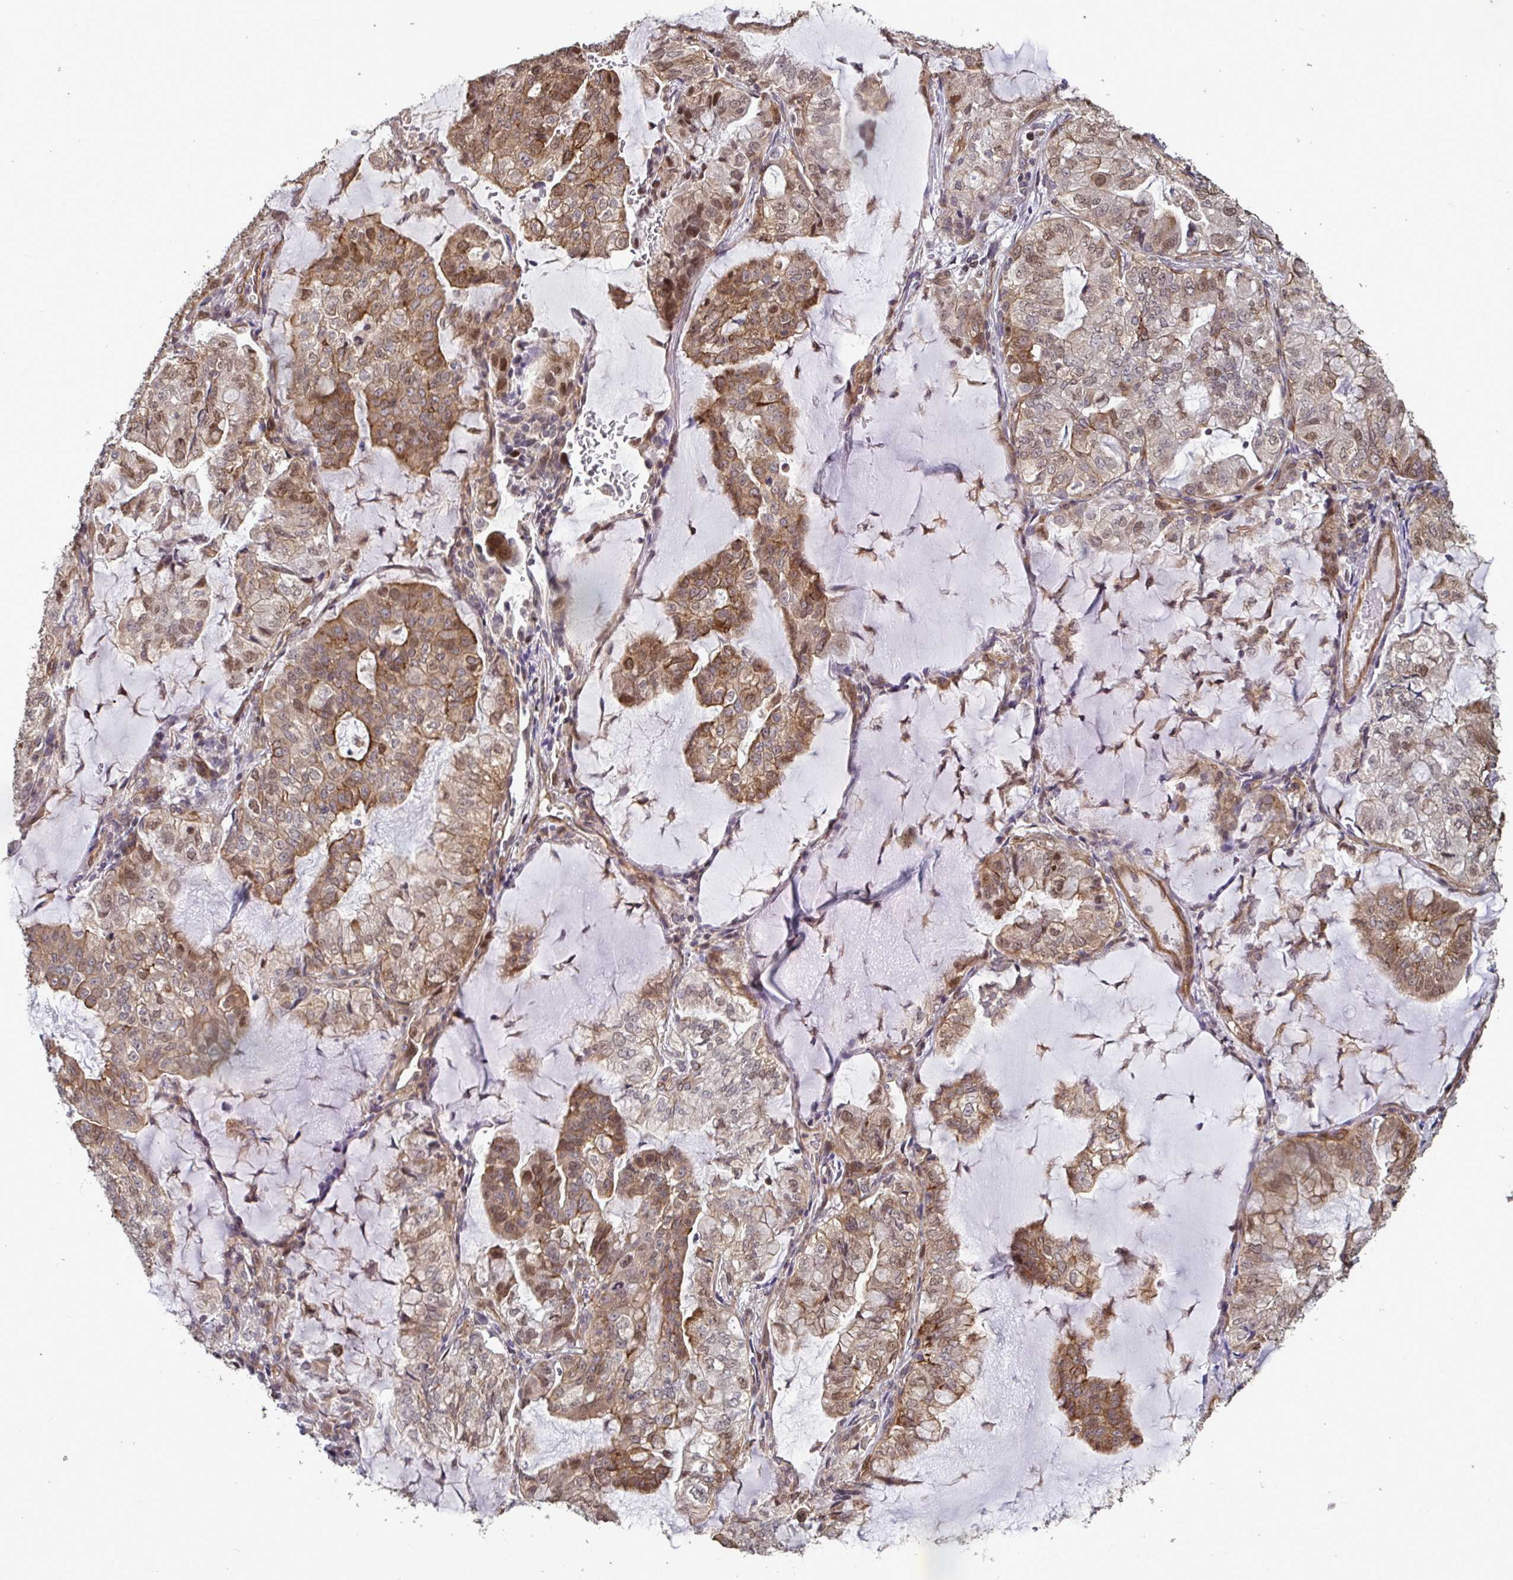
{"staining": {"intensity": "moderate", "quantity": "25%-75%", "location": "cytoplasmic/membranous,nuclear"}, "tissue": "lung cancer", "cell_type": "Tumor cells", "image_type": "cancer", "snomed": [{"axis": "morphology", "description": "Adenocarcinoma, NOS"}, {"axis": "topography", "description": "Lymph node"}, {"axis": "topography", "description": "Lung"}], "caption": "Adenocarcinoma (lung) tissue demonstrates moderate cytoplasmic/membranous and nuclear positivity in about 25%-75% of tumor cells, visualized by immunohistochemistry. (brown staining indicates protein expression, while blue staining denotes nuclei).", "gene": "IPO5", "patient": {"sex": "male", "age": 66}}